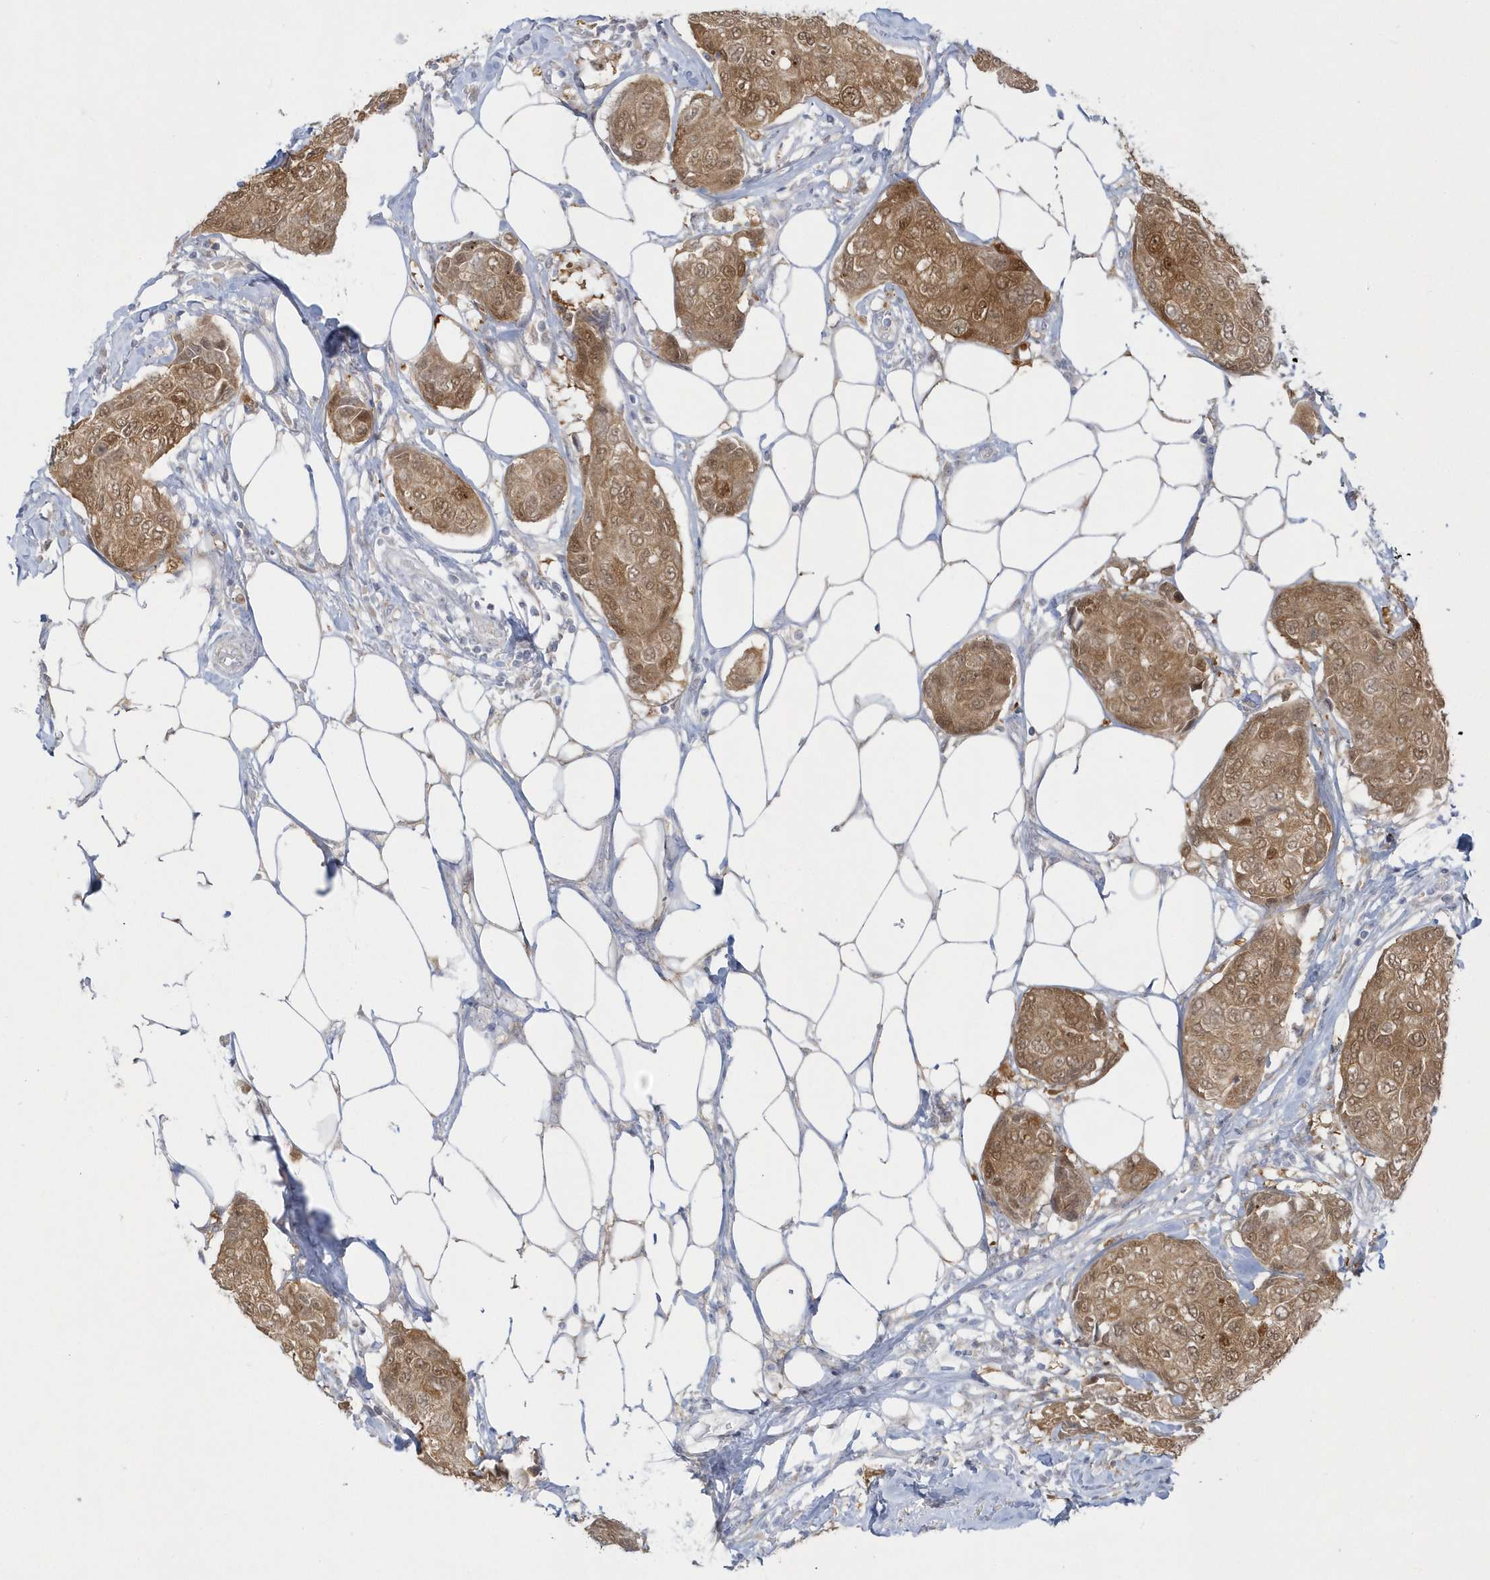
{"staining": {"intensity": "moderate", "quantity": ">75%", "location": "cytoplasmic/membranous,nuclear"}, "tissue": "breast cancer", "cell_type": "Tumor cells", "image_type": "cancer", "snomed": [{"axis": "morphology", "description": "Duct carcinoma"}, {"axis": "topography", "description": "Breast"}], "caption": "Immunohistochemical staining of human breast cancer (intraductal carcinoma) reveals medium levels of moderate cytoplasmic/membranous and nuclear staining in approximately >75% of tumor cells.", "gene": "PCBD1", "patient": {"sex": "female", "age": 80}}